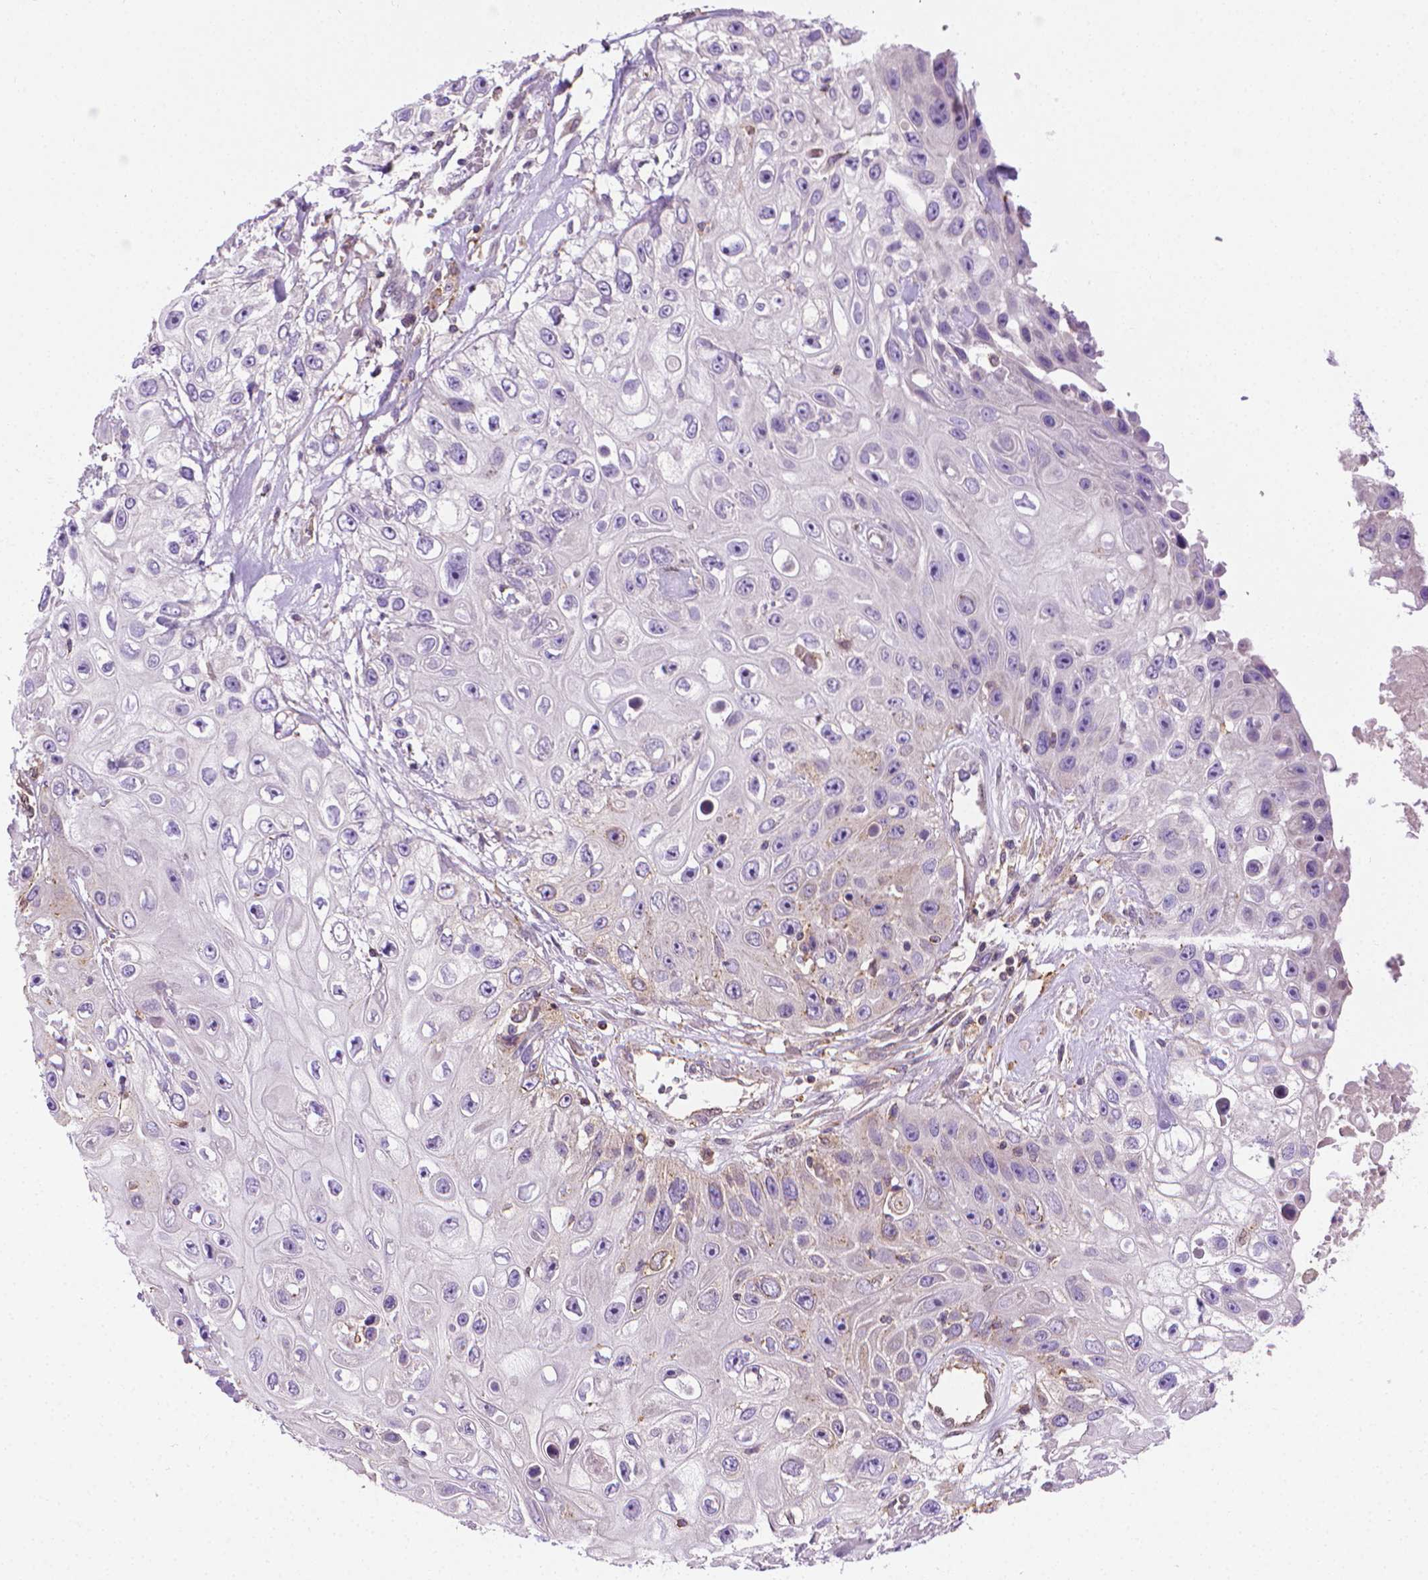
{"staining": {"intensity": "negative", "quantity": "none", "location": "none"}, "tissue": "skin cancer", "cell_type": "Tumor cells", "image_type": "cancer", "snomed": [{"axis": "morphology", "description": "Squamous cell carcinoma, NOS"}, {"axis": "topography", "description": "Skin"}], "caption": "High magnification brightfield microscopy of skin squamous cell carcinoma stained with DAB (brown) and counterstained with hematoxylin (blue): tumor cells show no significant staining.", "gene": "SLC51B", "patient": {"sex": "male", "age": 82}}